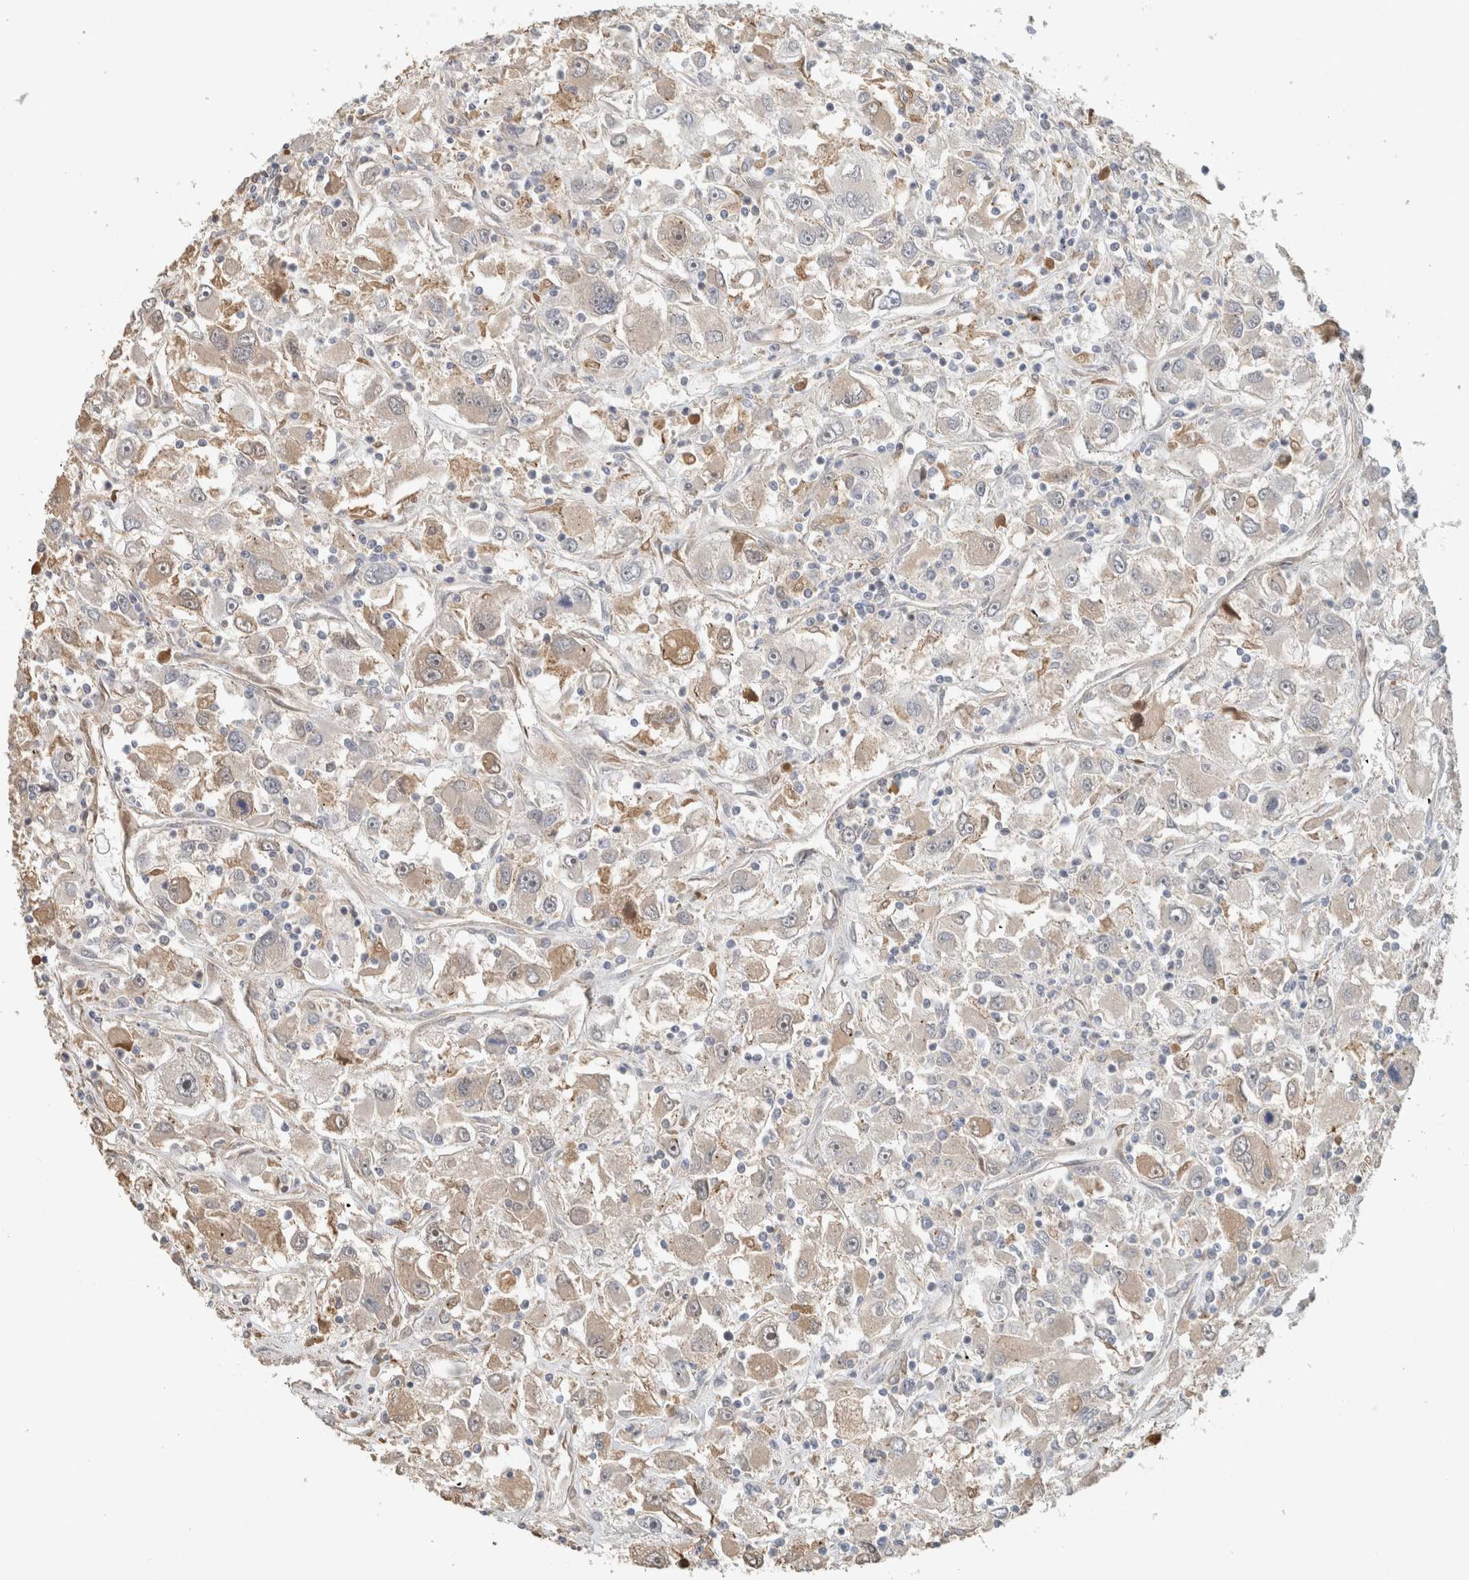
{"staining": {"intensity": "weak", "quantity": "<25%", "location": "cytoplasmic/membranous"}, "tissue": "renal cancer", "cell_type": "Tumor cells", "image_type": "cancer", "snomed": [{"axis": "morphology", "description": "Adenocarcinoma, NOS"}, {"axis": "topography", "description": "Kidney"}], "caption": "Adenocarcinoma (renal) was stained to show a protein in brown. There is no significant expression in tumor cells.", "gene": "ERCC6L2", "patient": {"sex": "female", "age": 52}}